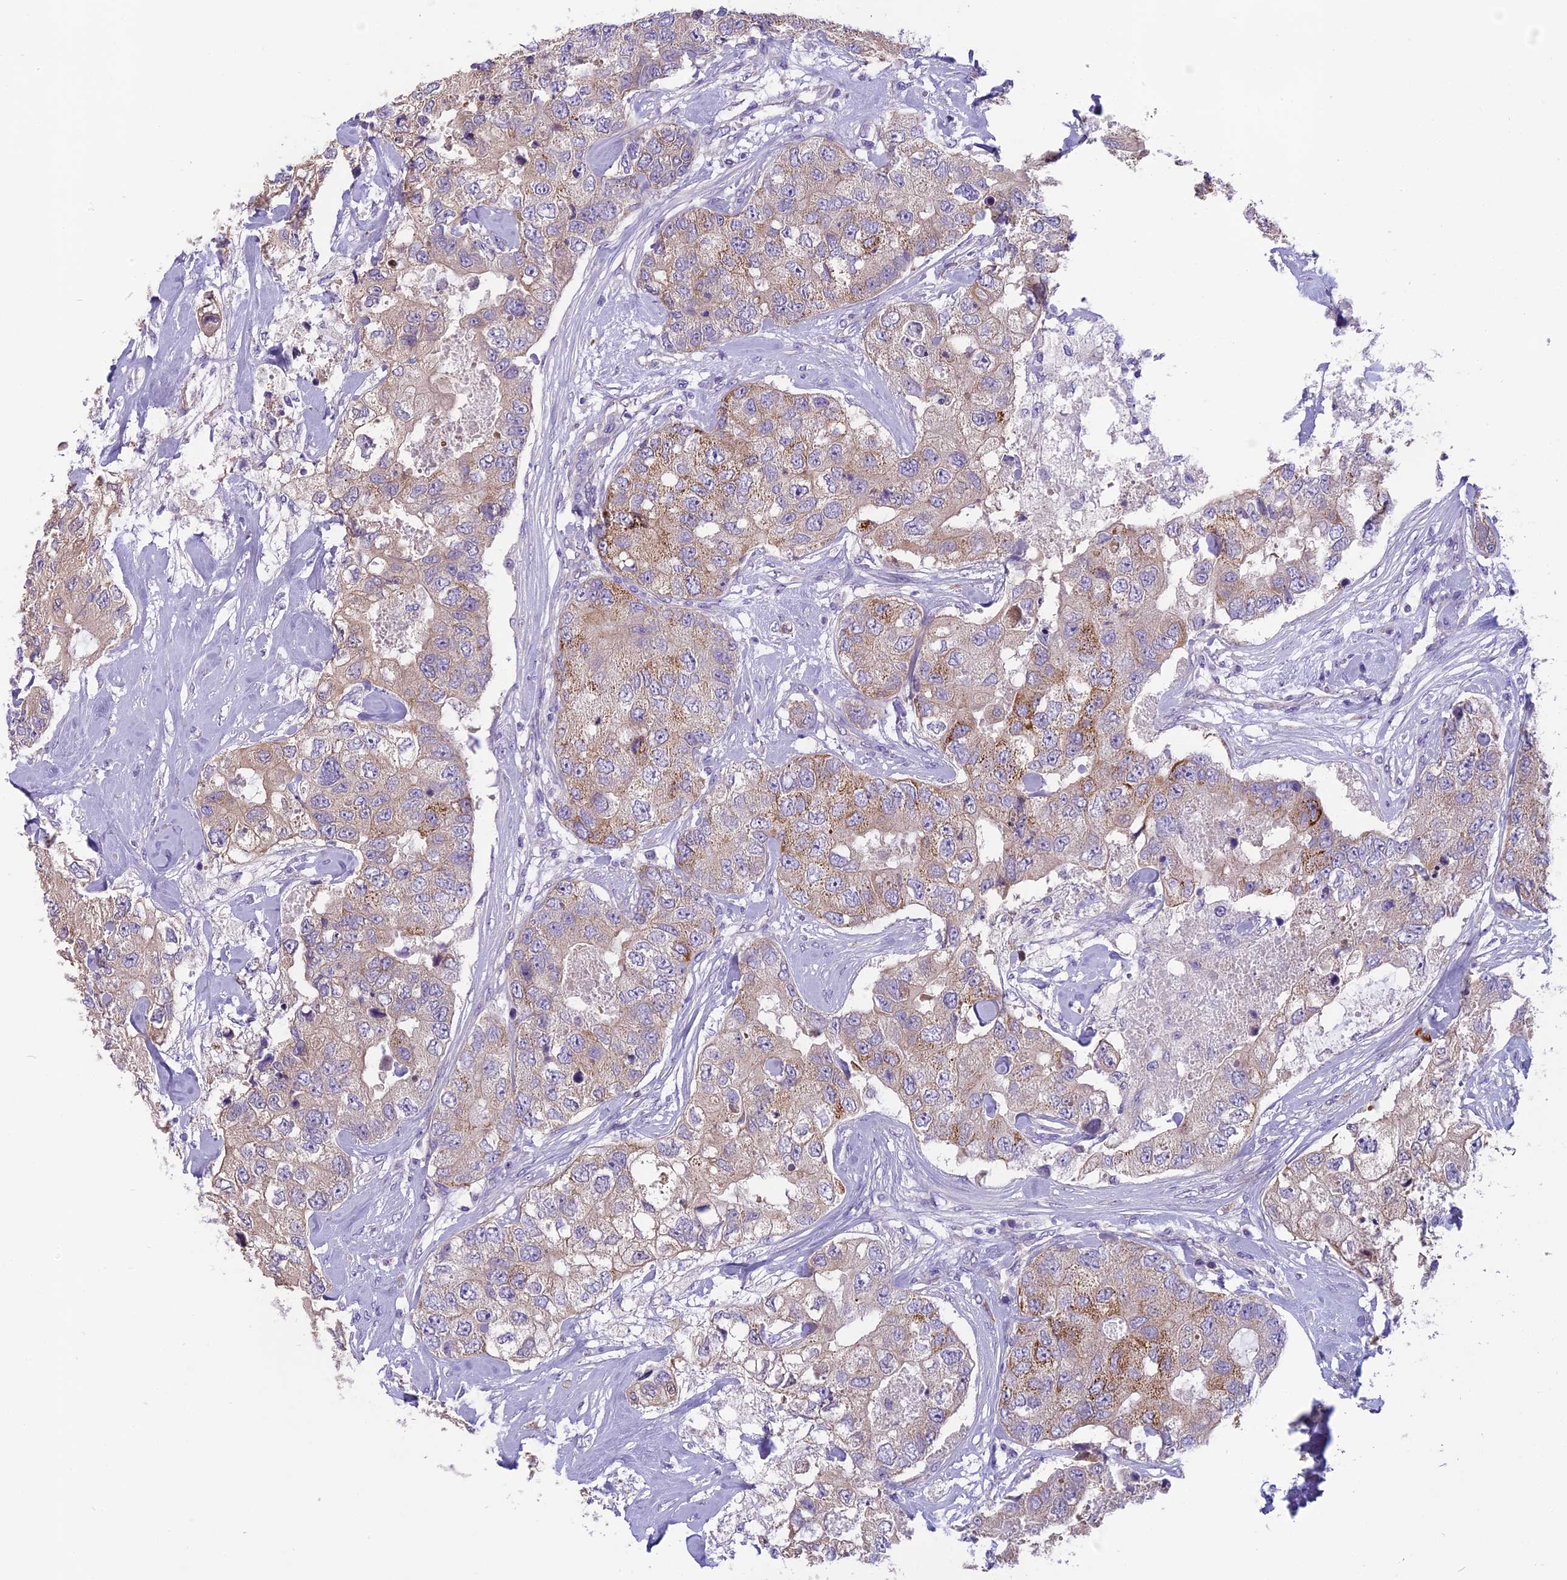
{"staining": {"intensity": "weak", "quantity": "25%-75%", "location": "cytoplasmic/membranous"}, "tissue": "breast cancer", "cell_type": "Tumor cells", "image_type": "cancer", "snomed": [{"axis": "morphology", "description": "Duct carcinoma"}, {"axis": "topography", "description": "Breast"}], "caption": "Immunohistochemistry photomicrograph of breast cancer stained for a protein (brown), which shows low levels of weak cytoplasmic/membranous staining in approximately 25%-75% of tumor cells.", "gene": "ARHGEF37", "patient": {"sex": "female", "age": 62}}